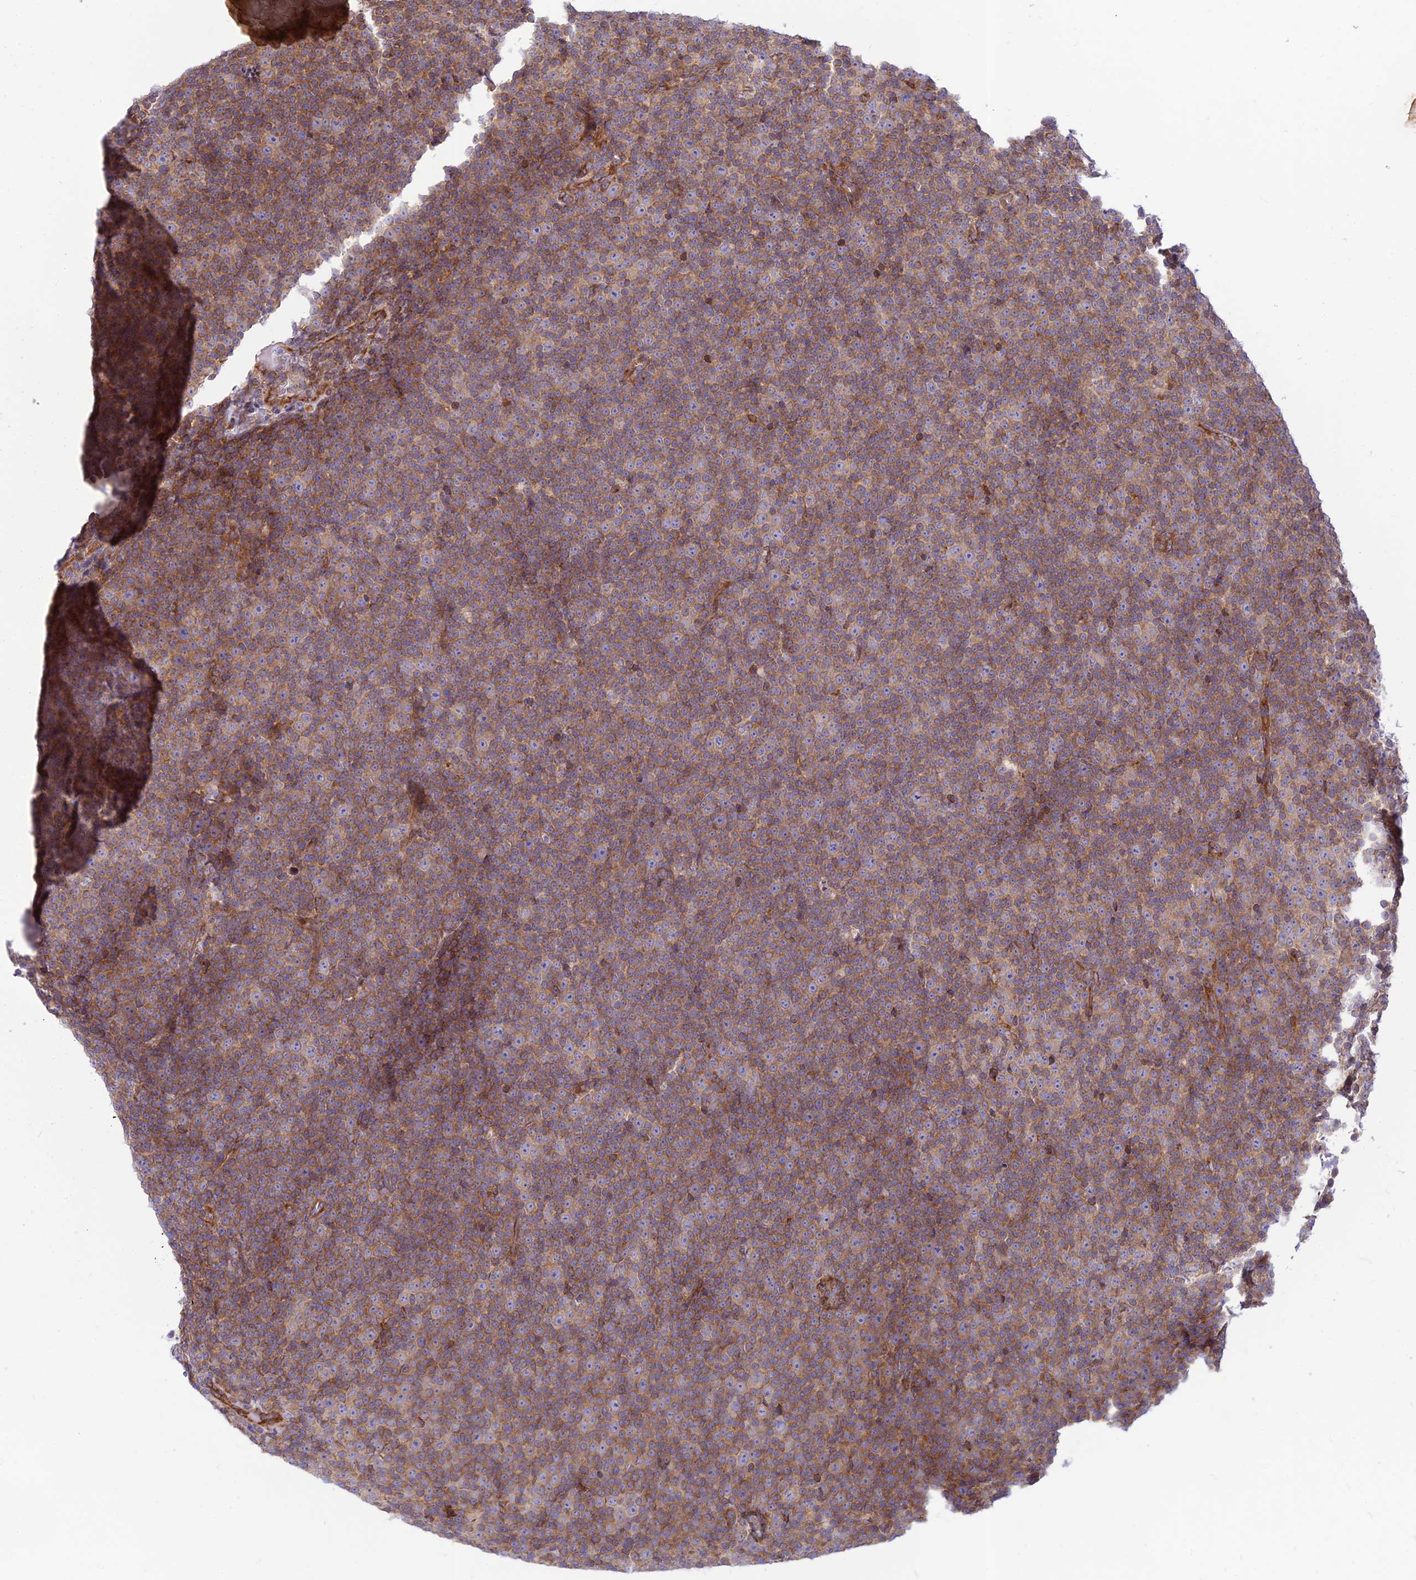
{"staining": {"intensity": "moderate", "quantity": ">75%", "location": "cytoplasmic/membranous"}, "tissue": "lymphoma", "cell_type": "Tumor cells", "image_type": "cancer", "snomed": [{"axis": "morphology", "description": "Malignant lymphoma, non-Hodgkin's type, Low grade"}, {"axis": "topography", "description": "Lymph node"}], "caption": "There is medium levels of moderate cytoplasmic/membranous positivity in tumor cells of low-grade malignant lymphoma, non-Hodgkin's type, as demonstrated by immunohistochemical staining (brown color).", "gene": "PIMREG", "patient": {"sex": "female", "age": 67}}